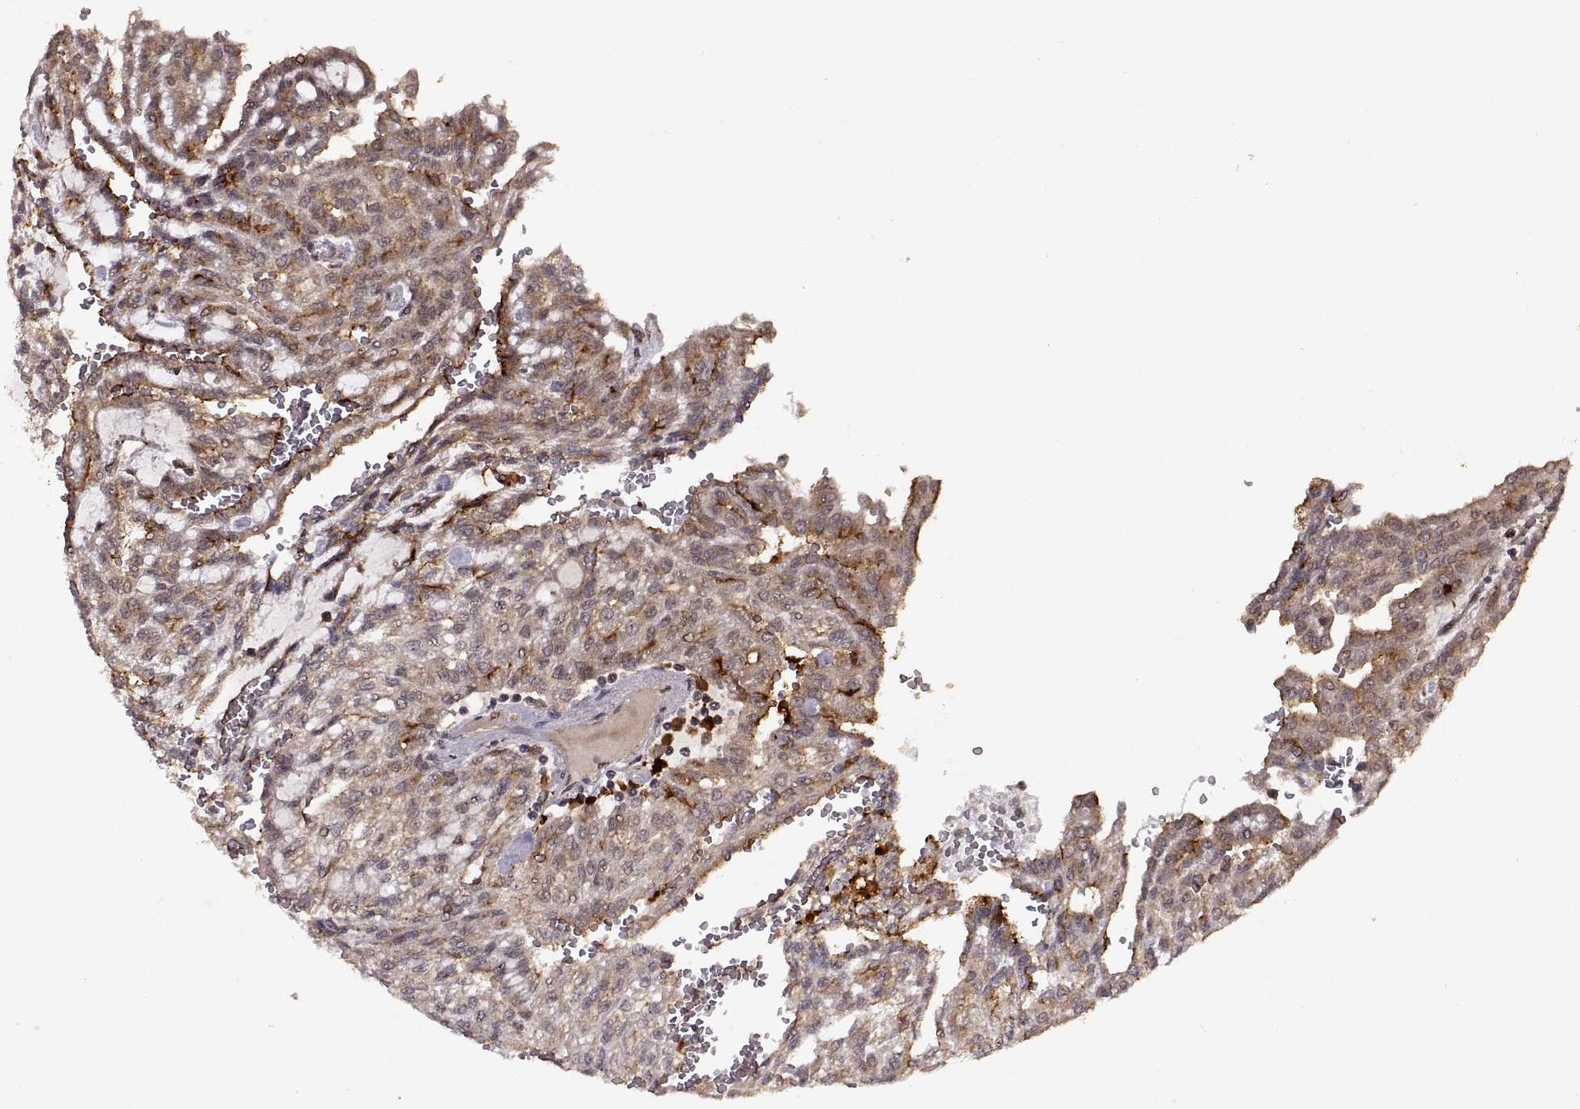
{"staining": {"intensity": "weak", "quantity": ">75%", "location": "cytoplasmic/membranous"}, "tissue": "renal cancer", "cell_type": "Tumor cells", "image_type": "cancer", "snomed": [{"axis": "morphology", "description": "Adenocarcinoma, NOS"}, {"axis": "topography", "description": "Kidney"}], "caption": "Immunohistochemistry (IHC) staining of renal cancer, which reveals low levels of weak cytoplasmic/membranous positivity in approximately >75% of tumor cells indicating weak cytoplasmic/membranous protein staining. The staining was performed using DAB (3,3'-diaminobenzidine) (brown) for protein detection and nuclei were counterstained in hematoxylin (blue).", "gene": "PTOV1", "patient": {"sex": "male", "age": 63}}